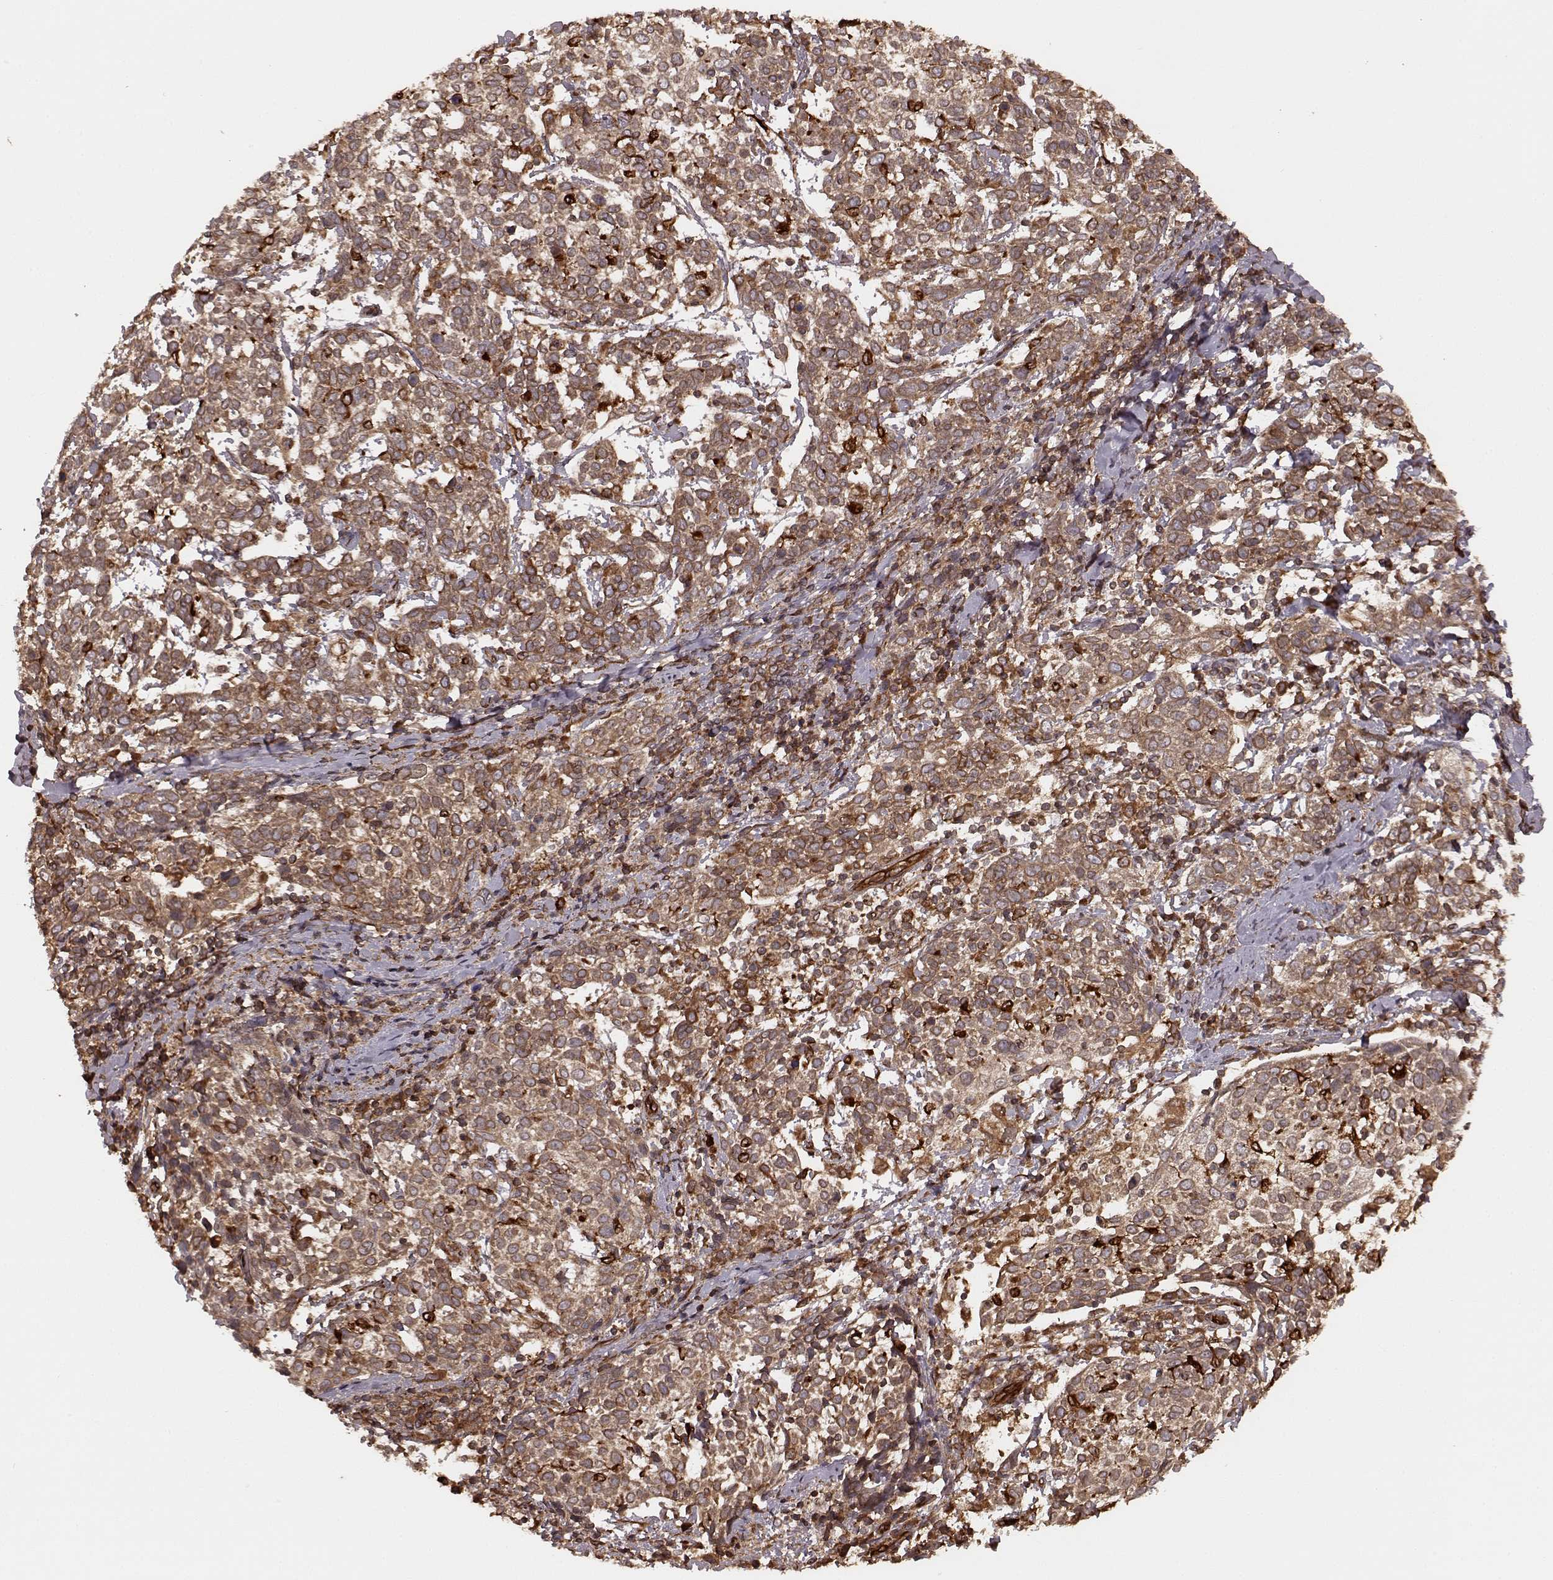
{"staining": {"intensity": "strong", "quantity": ">75%", "location": "cytoplasmic/membranous"}, "tissue": "cervical cancer", "cell_type": "Tumor cells", "image_type": "cancer", "snomed": [{"axis": "morphology", "description": "Squamous cell carcinoma, NOS"}, {"axis": "topography", "description": "Cervix"}], "caption": "This is a photomicrograph of immunohistochemistry staining of cervical cancer, which shows strong expression in the cytoplasmic/membranous of tumor cells.", "gene": "AGPAT1", "patient": {"sex": "female", "age": 61}}